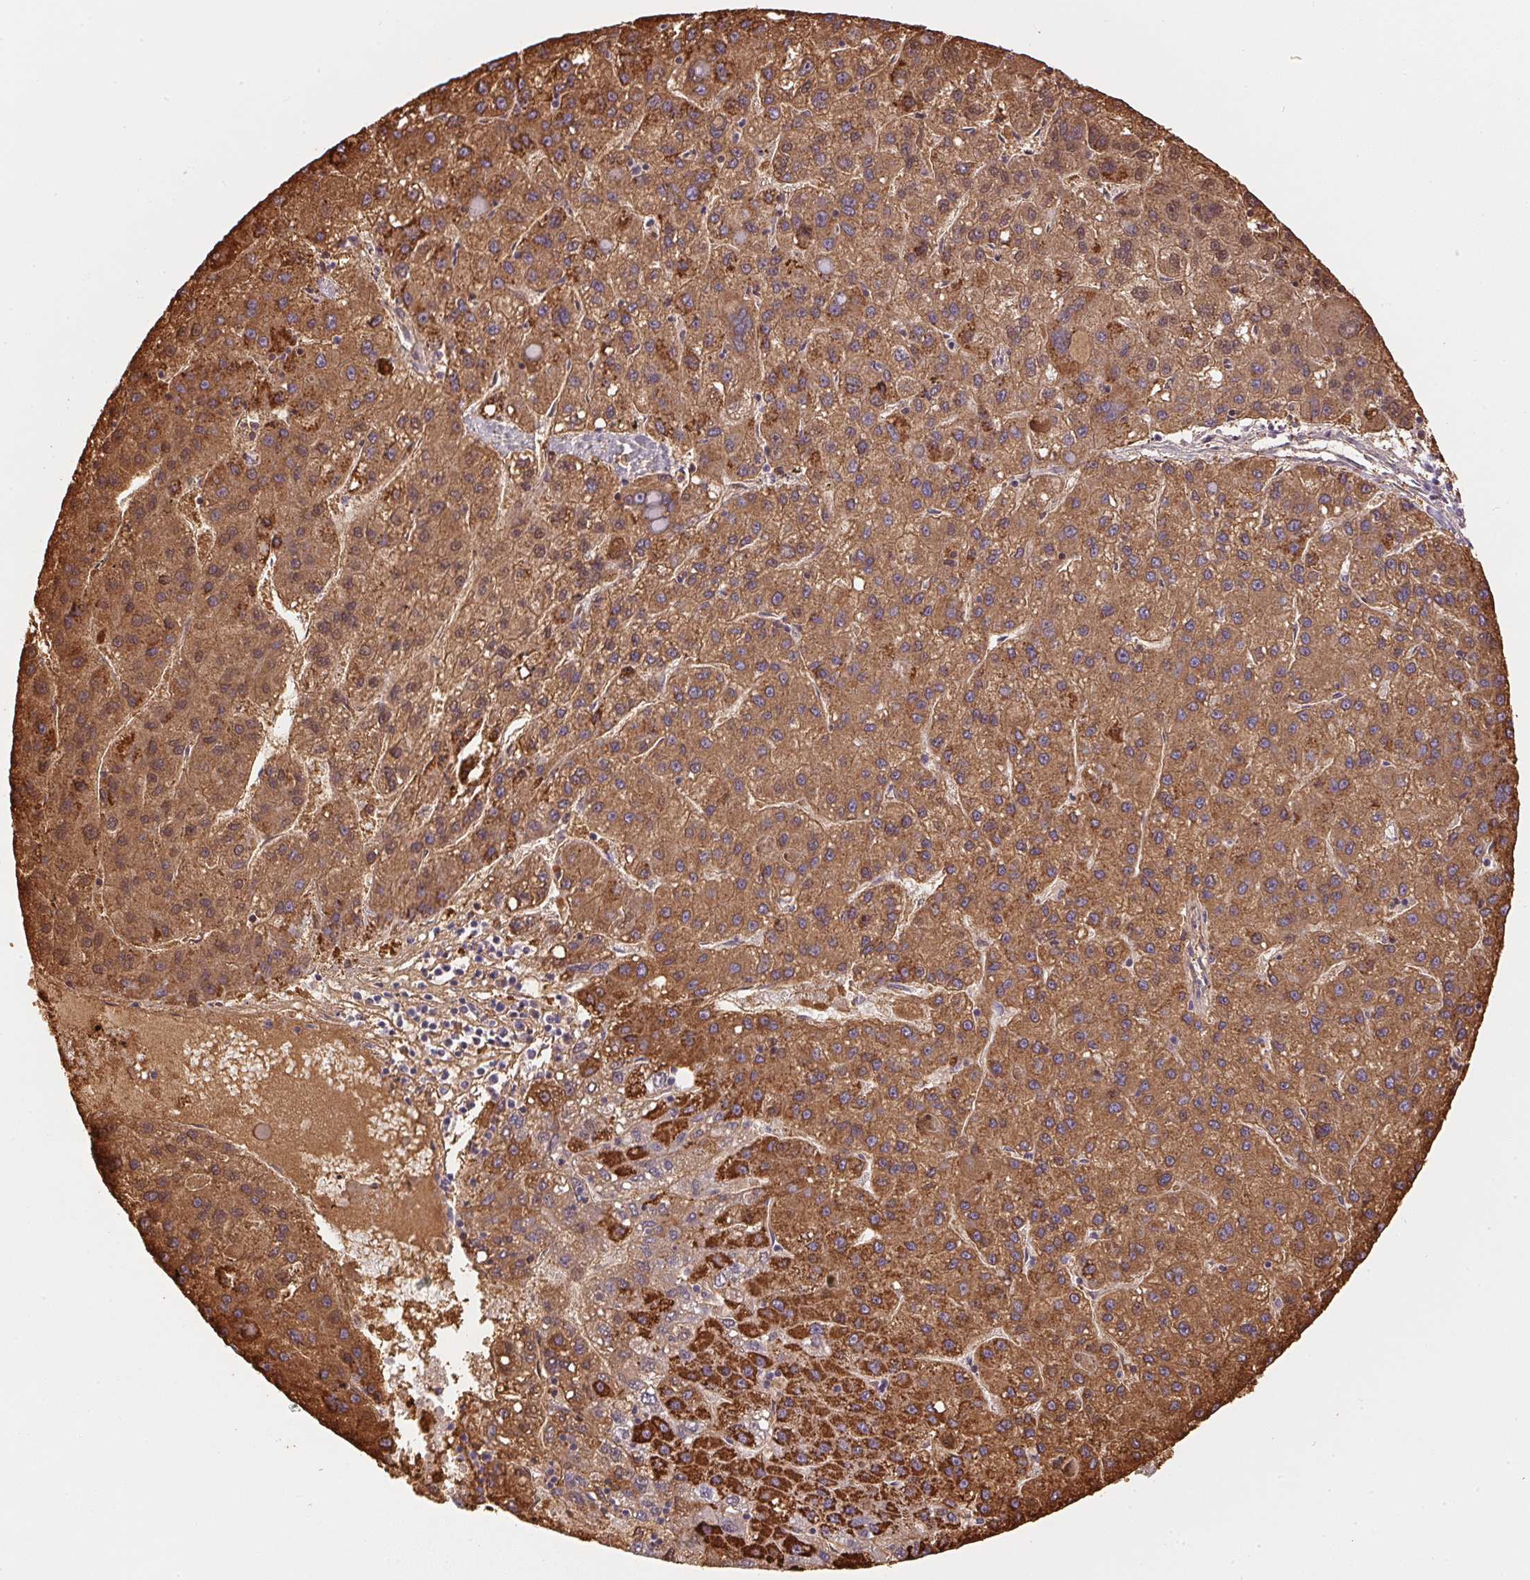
{"staining": {"intensity": "strong", "quantity": ">75%", "location": "cytoplasmic/membranous"}, "tissue": "liver cancer", "cell_type": "Tumor cells", "image_type": "cancer", "snomed": [{"axis": "morphology", "description": "Carcinoma, Hepatocellular, NOS"}, {"axis": "topography", "description": "Liver"}], "caption": "This is an image of immunohistochemistry staining of liver cancer, which shows strong positivity in the cytoplasmic/membranous of tumor cells.", "gene": "SC5D", "patient": {"sex": "female", "age": 82}}